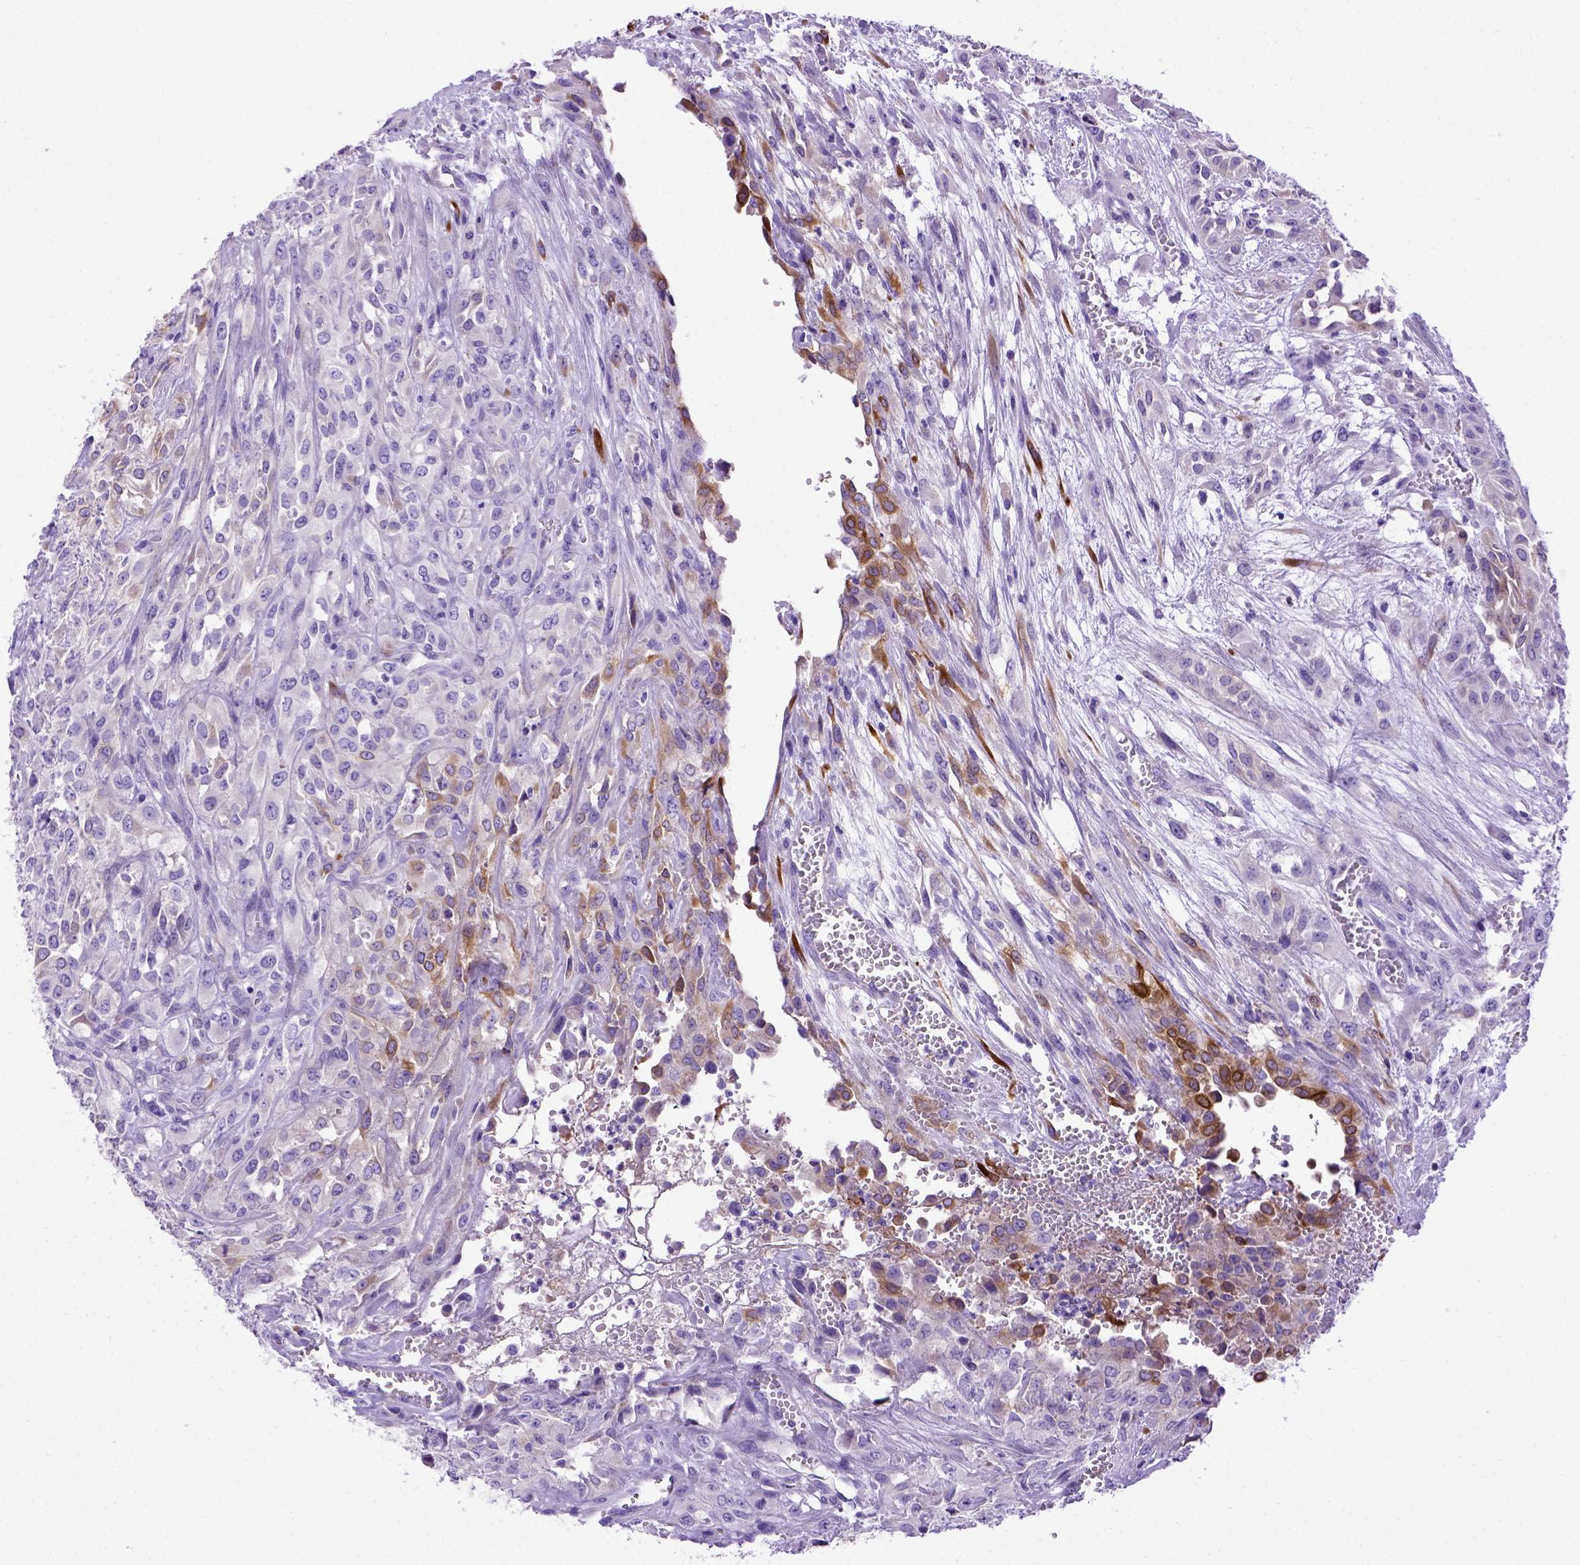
{"staining": {"intensity": "moderate", "quantity": "<25%", "location": "cytoplasmic/membranous"}, "tissue": "urothelial cancer", "cell_type": "Tumor cells", "image_type": "cancer", "snomed": [{"axis": "morphology", "description": "Urothelial carcinoma, High grade"}, {"axis": "topography", "description": "Urinary bladder"}], "caption": "Moderate cytoplasmic/membranous positivity is appreciated in approximately <25% of tumor cells in urothelial cancer.", "gene": "PTGES", "patient": {"sex": "male", "age": 67}}